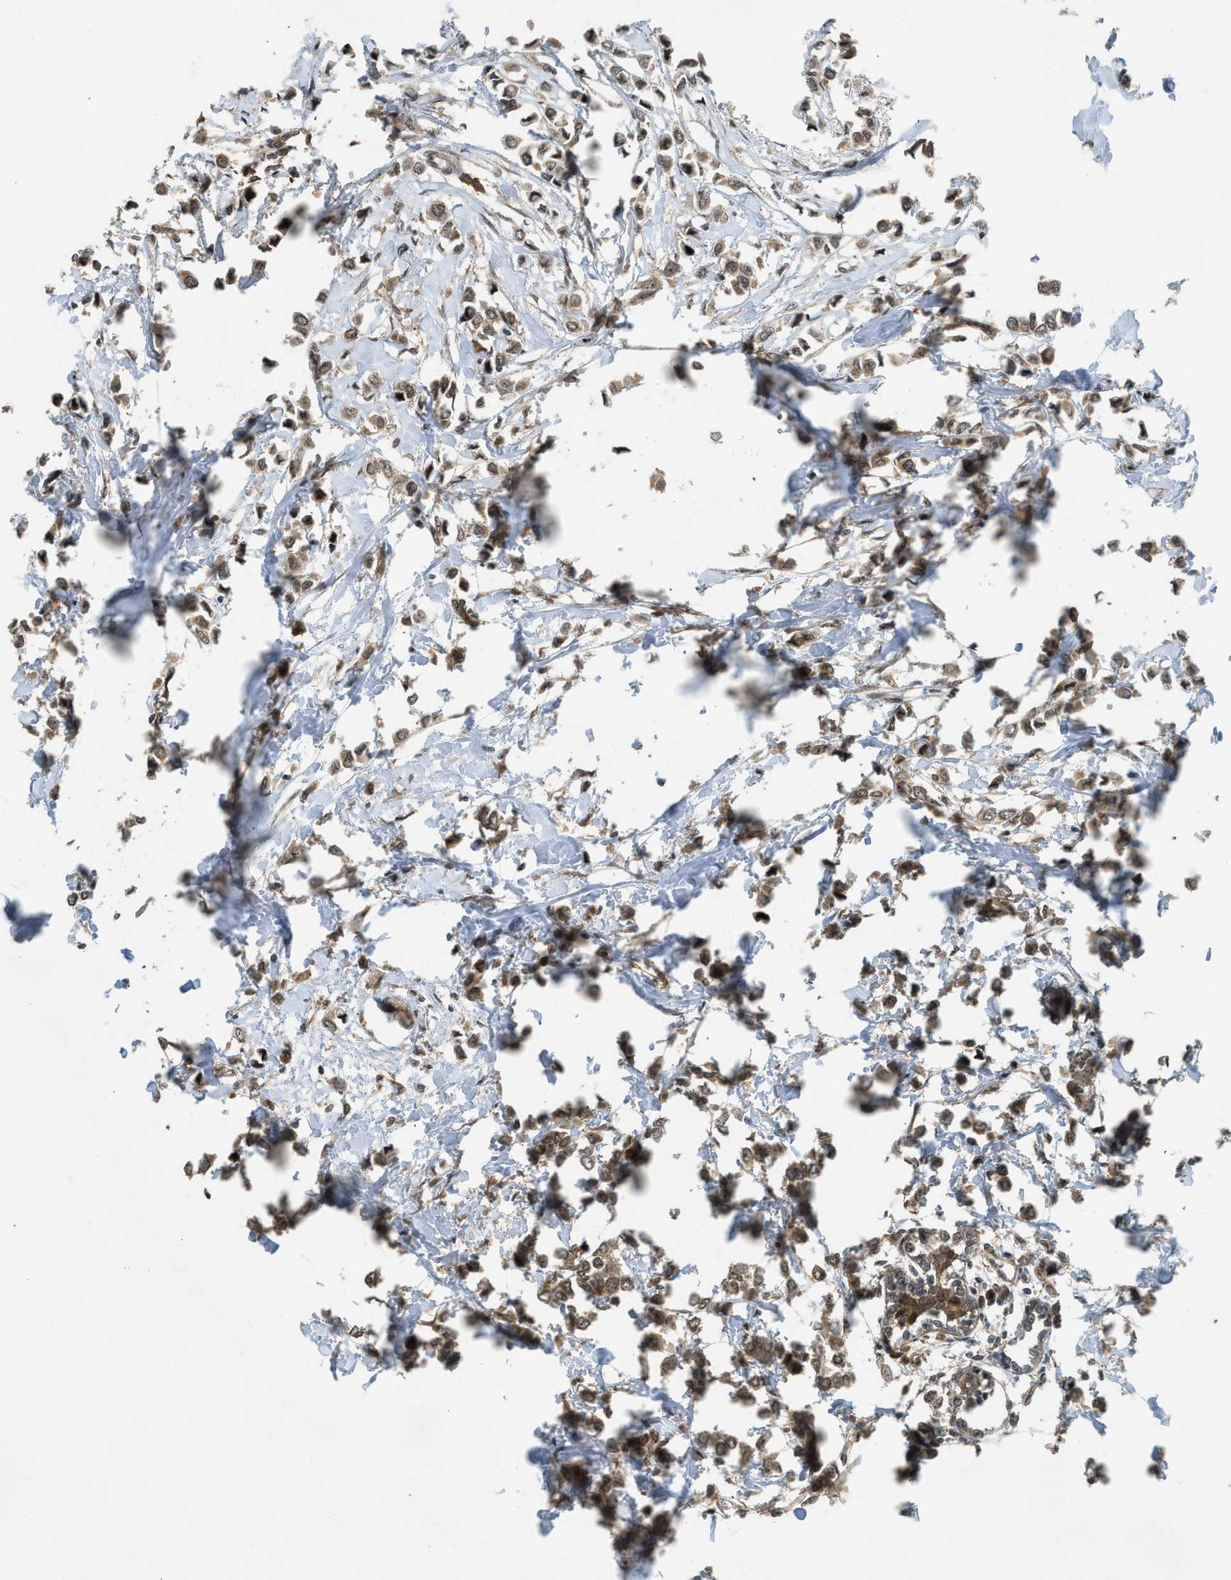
{"staining": {"intensity": "moderate", "quantity": ">75%", "location": "cytoplasmic/membranous"}, "tissue": "breast cancer", "cell_type": "Tumor cells", "image_type": "cancer", "snomed": [{"axis": "morphology", "description": "Lobular carcinoma"}, {"axis": "topography", "description": "Breast"}], "caption": "Breast lobular carcinoma stained with a brown dye shows moderate cytoplasmic/membranous positive expression in approximately >75% of tumor cells.", "gene": "TXNL1", "patient": {"sex": "female", "age": 51}}